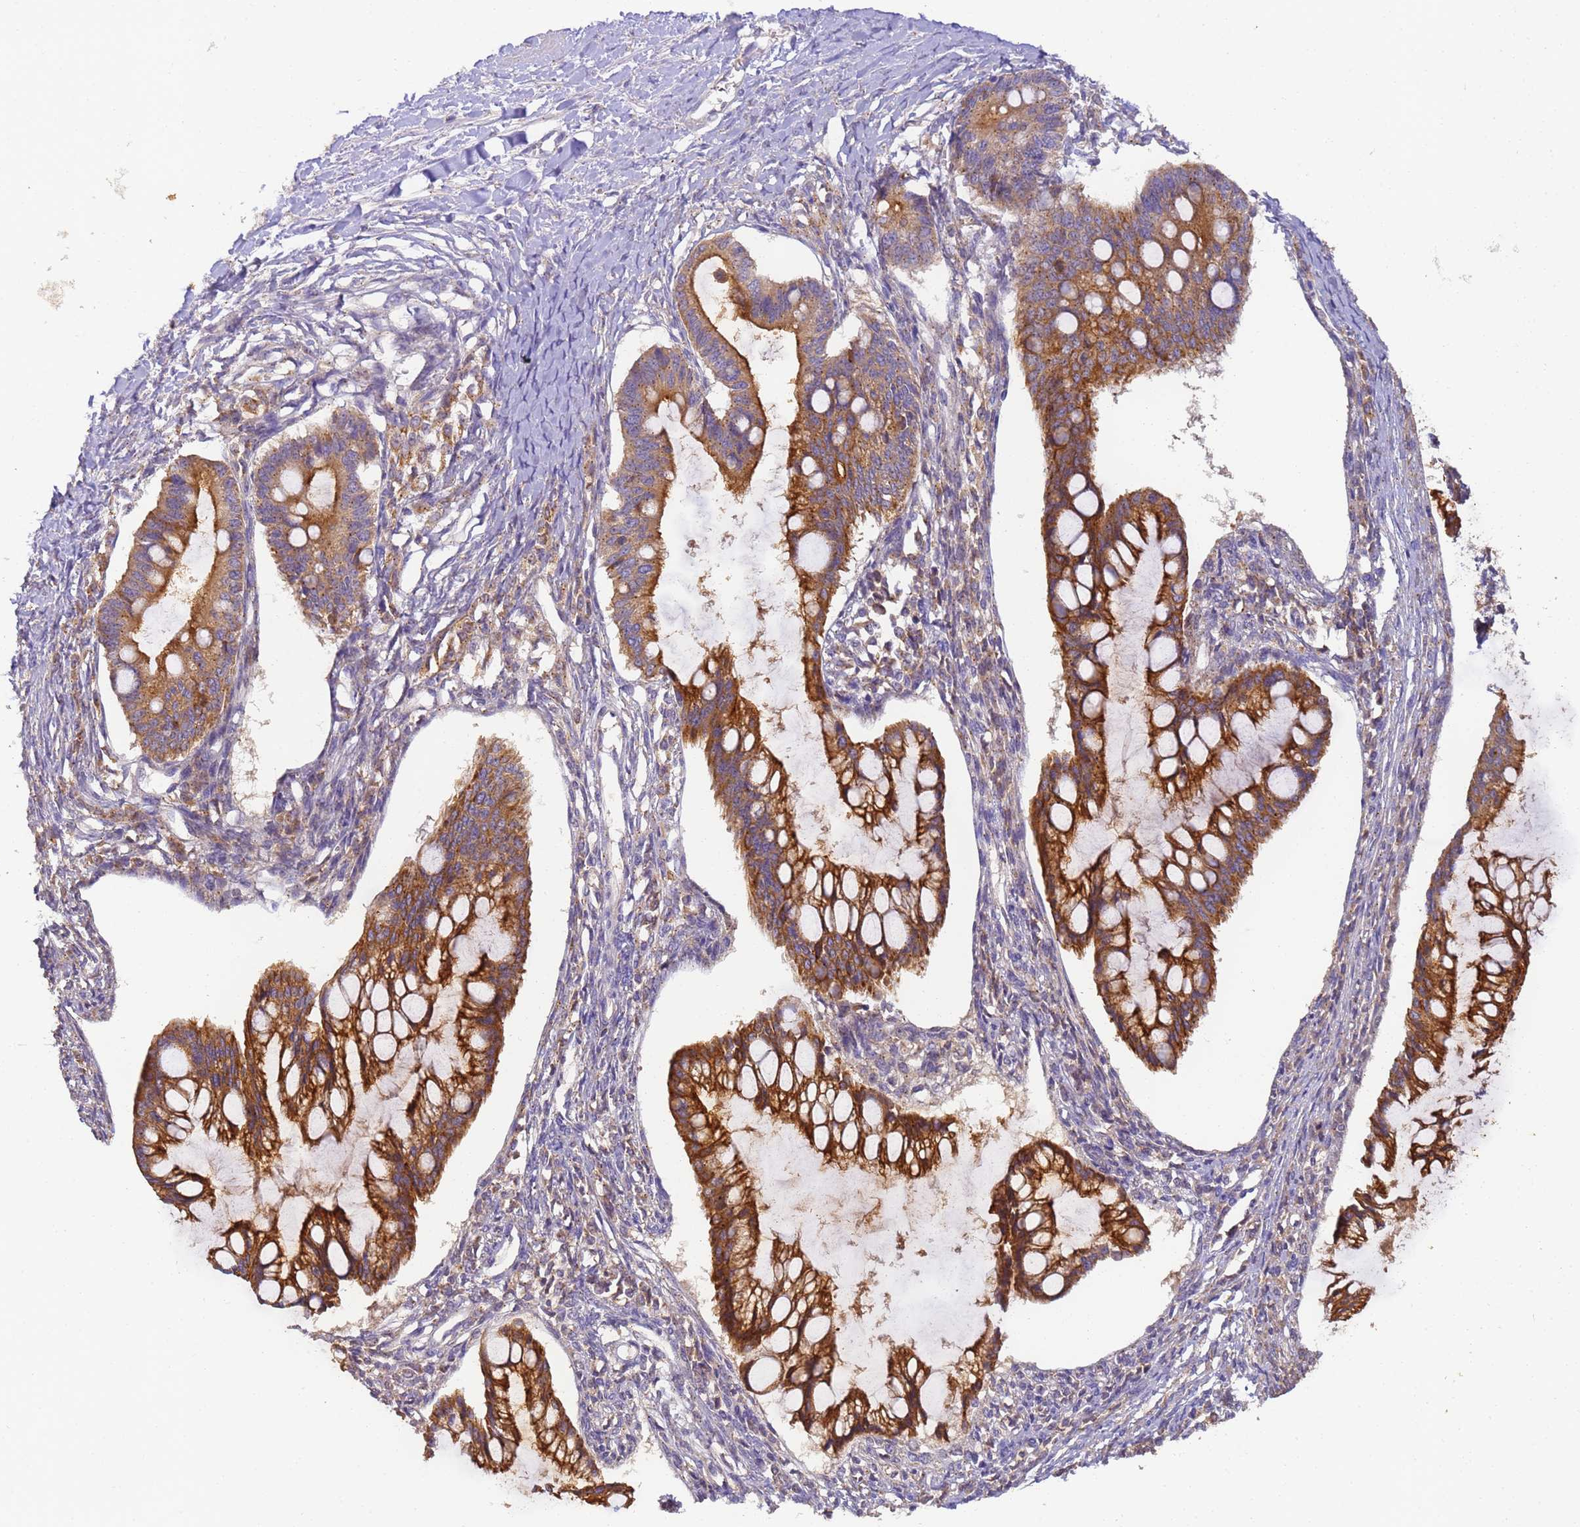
{"staining": {"intensity": "strong", "quantity": ">75%", "location": "cytoplasmic/membranous"}, "tissue": "ovarian cancer", "cell_type": "Tumor cells", "image_type": "cancer", "snomed": [{"axis": "morphology", "description": "Cystadenocarcinoma, mucinous, NOS"}, {"axis": "topography", "description": "Ovary"}], "caption": "Immunohistochemistry (DAB) staining of ovarian cancer (mucinous cystadenocarcinoma) displays strong cytoplasmic/membranous protein positivity in about >75% of tumor cells.", "gene": "TIGAR", "patient": {"sex": "female", "age": 73}}